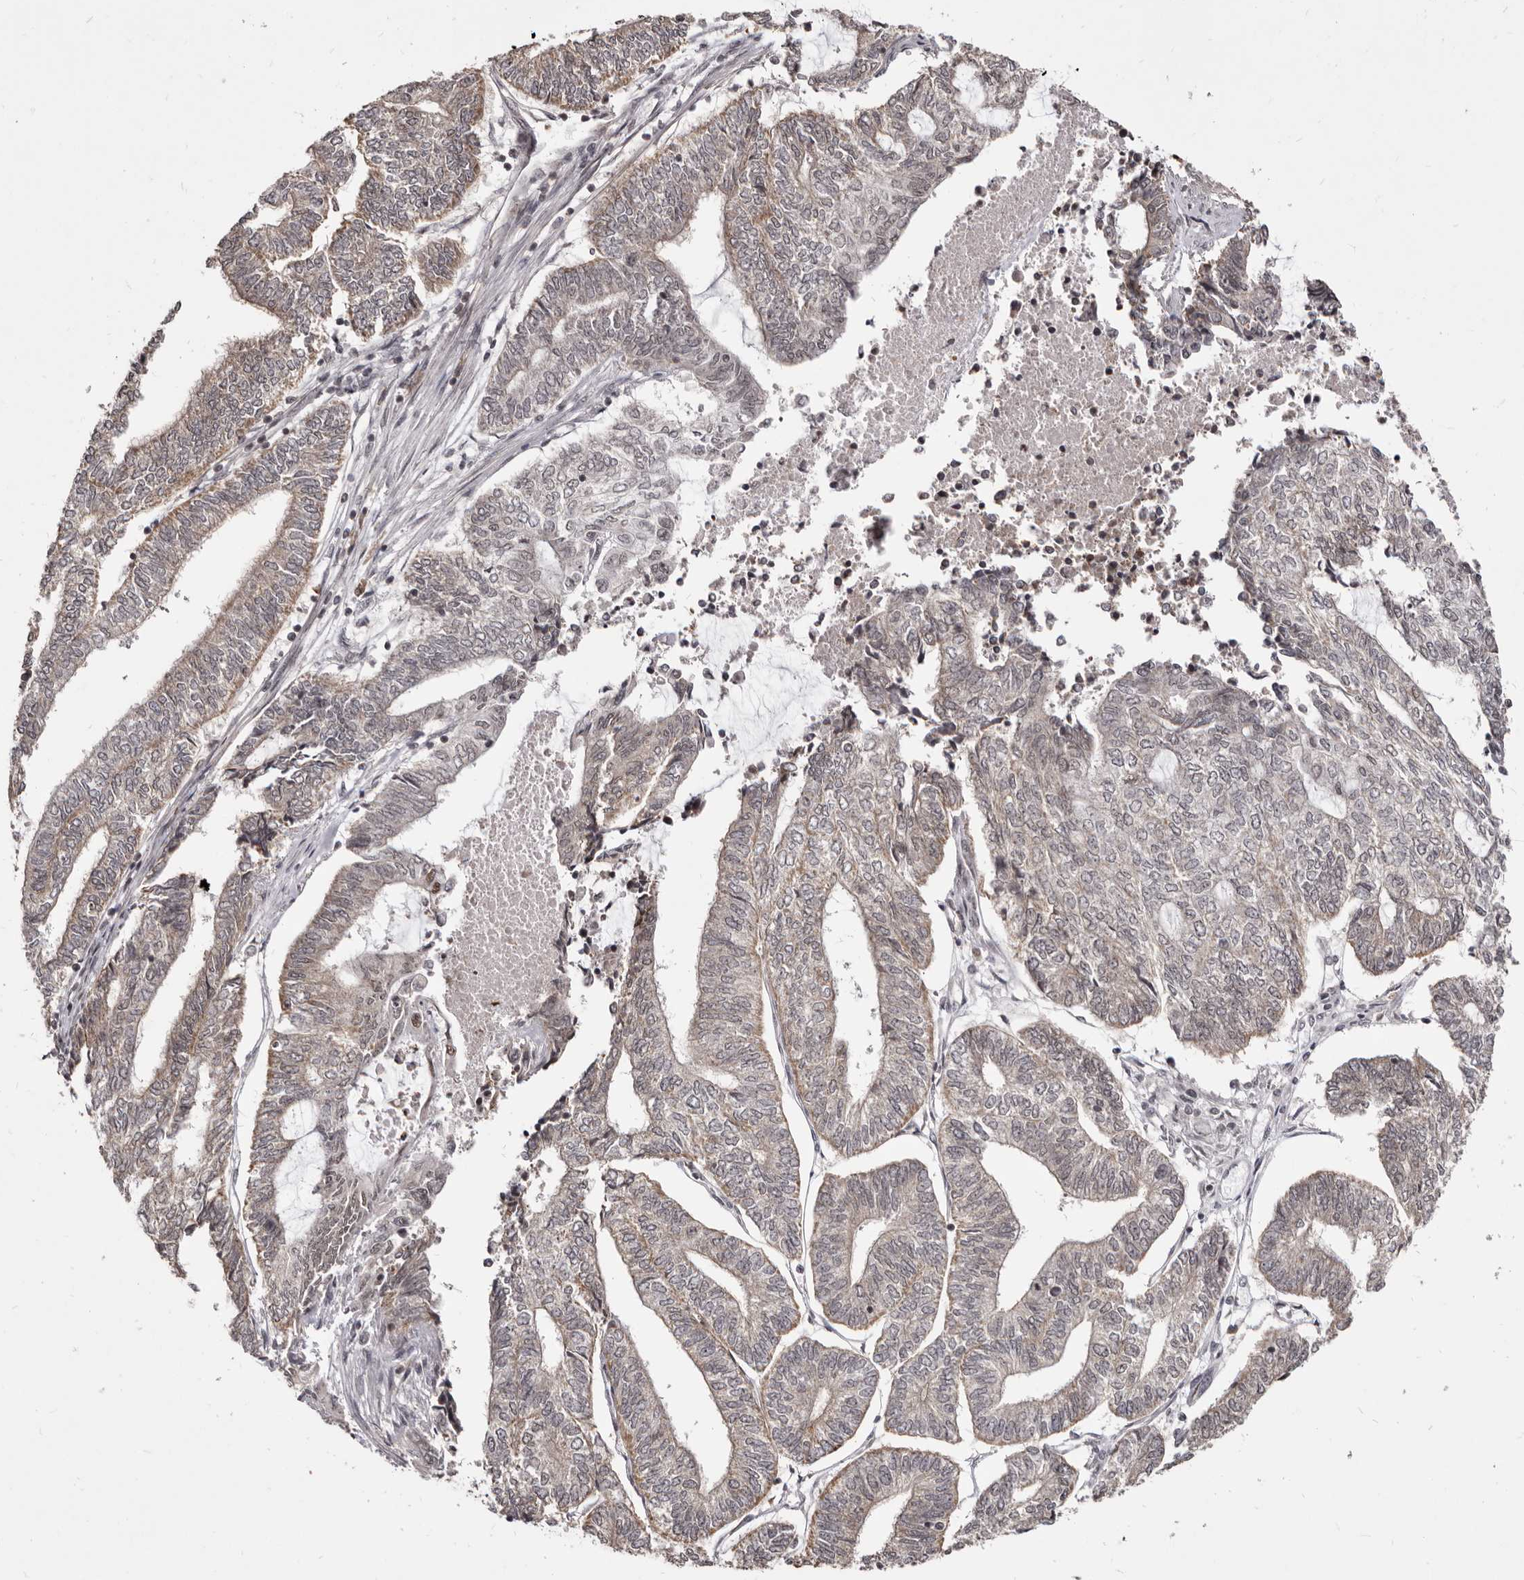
{"staining": {"intensity": "moderate", "quantity": "<25%", "location": "cytoplasmic/membranous"}, "tissue": "endometrial cancer", "cell_type": "Tumor cells", "image_type": "cancer", "snomed": [{"axis": "morphology", "description": "Adenocarcinoma, NOS"}, {"axis": "topography", "description": "Uterus"}, {"axis": "topography", "description": "Endometrium"}], "caption": "Tumor cells reveal low levels of moderate cytoplasmic/membranous staining in about <25% of cells in human endometrial cancer.", "gene": "THUMPD1", "patient": {"sex": "female", "age": 70}}